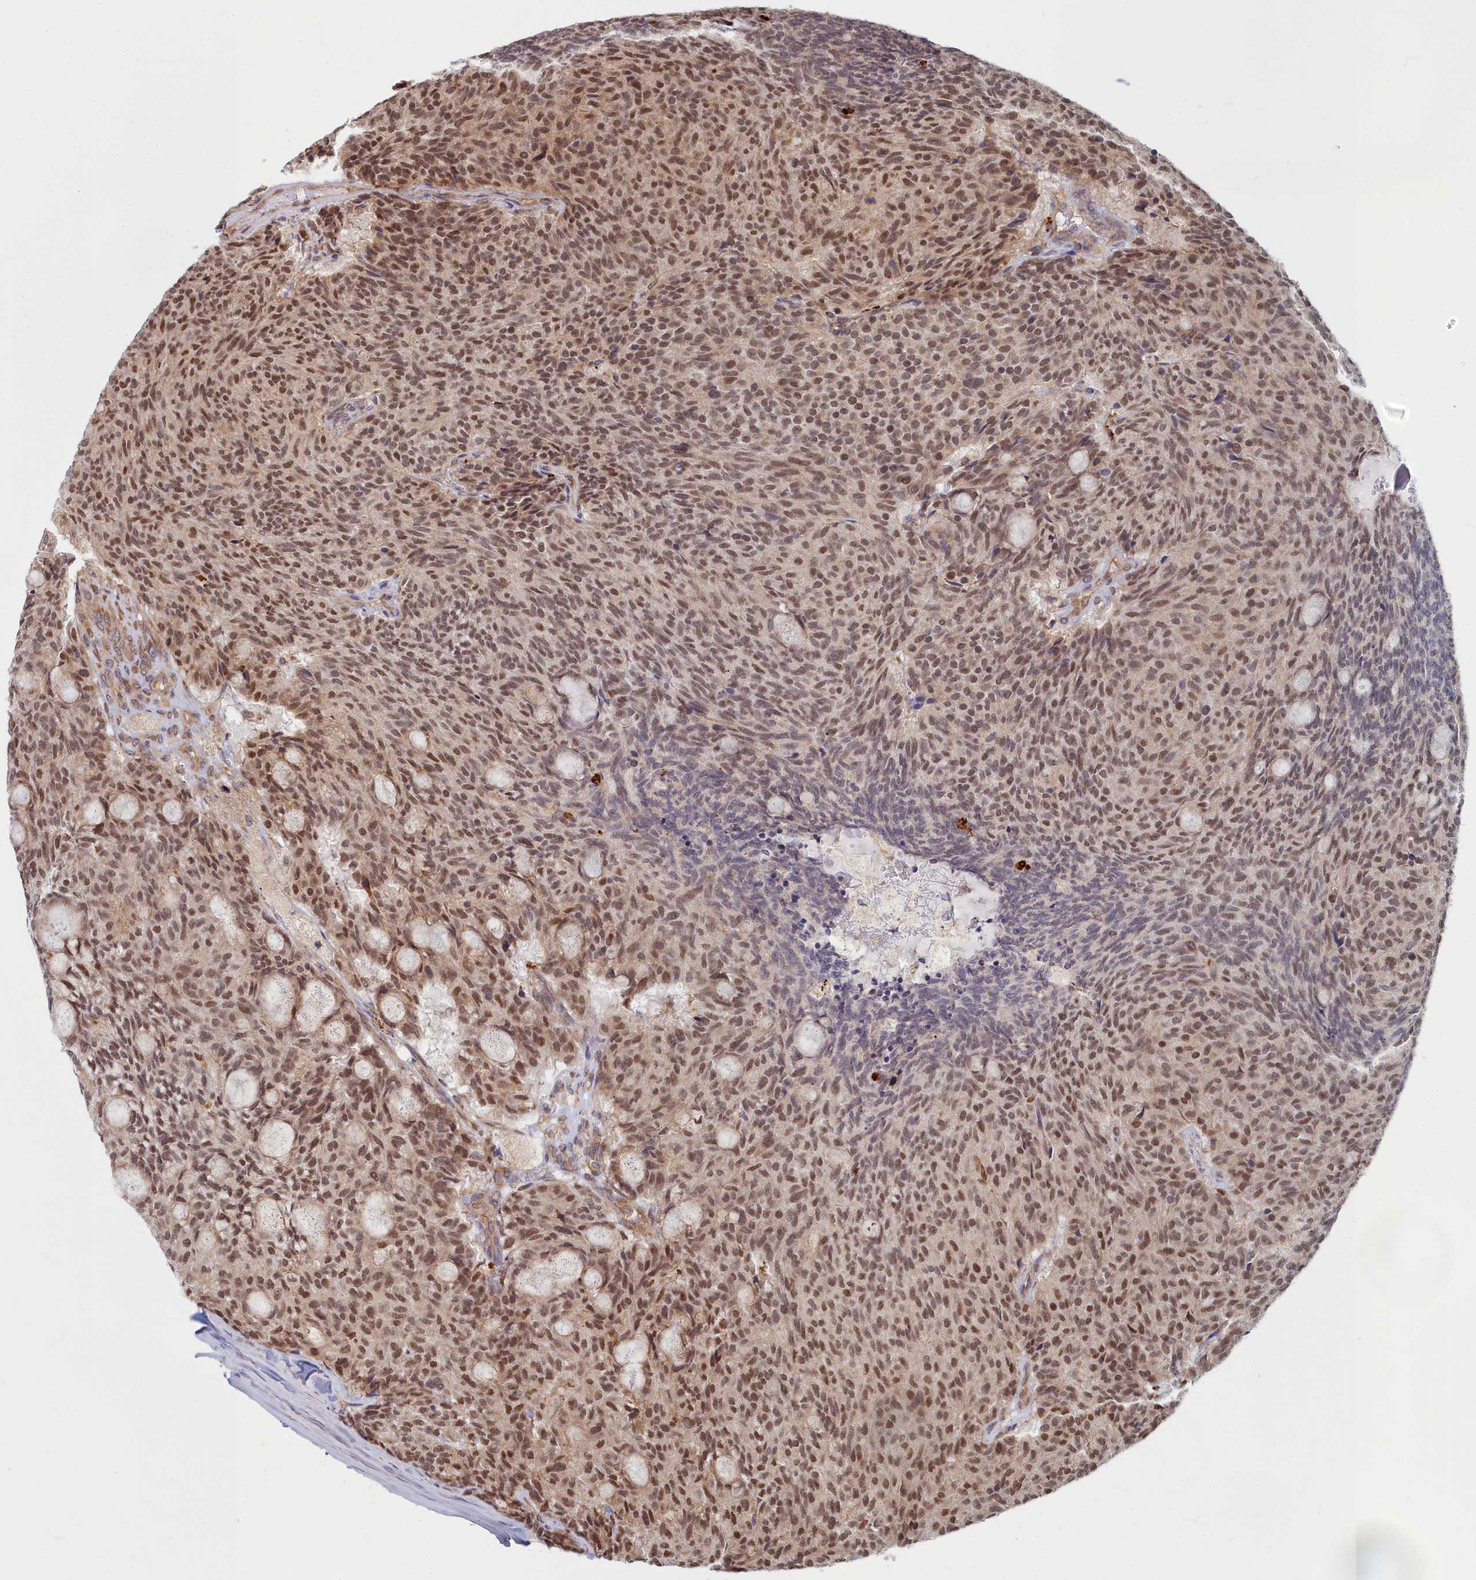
{"staining": {"intensity": "moderate", "quantity": ">75%", "location": "nuclear"}, "tissue": "carcinoid", "cell_type": "Tumor cells", "image_type": "cancer", "snomed": [{"axis": "morphology", "description": "Carcinoid, malignant, NOS"}, {"axis": "topography", "description": "Pancreas"}], "caption": "IHC micrograph of neoplastic tissue: human carcinoid (malignant) stained using immunohistochemistry reveals medium levels of moderate protein expression localized specifically in the nuclear of tumor cells, appearing as a nuclear brown color.", "gene": "MAK16", "patient": {"sex": "female", "age": 54}}